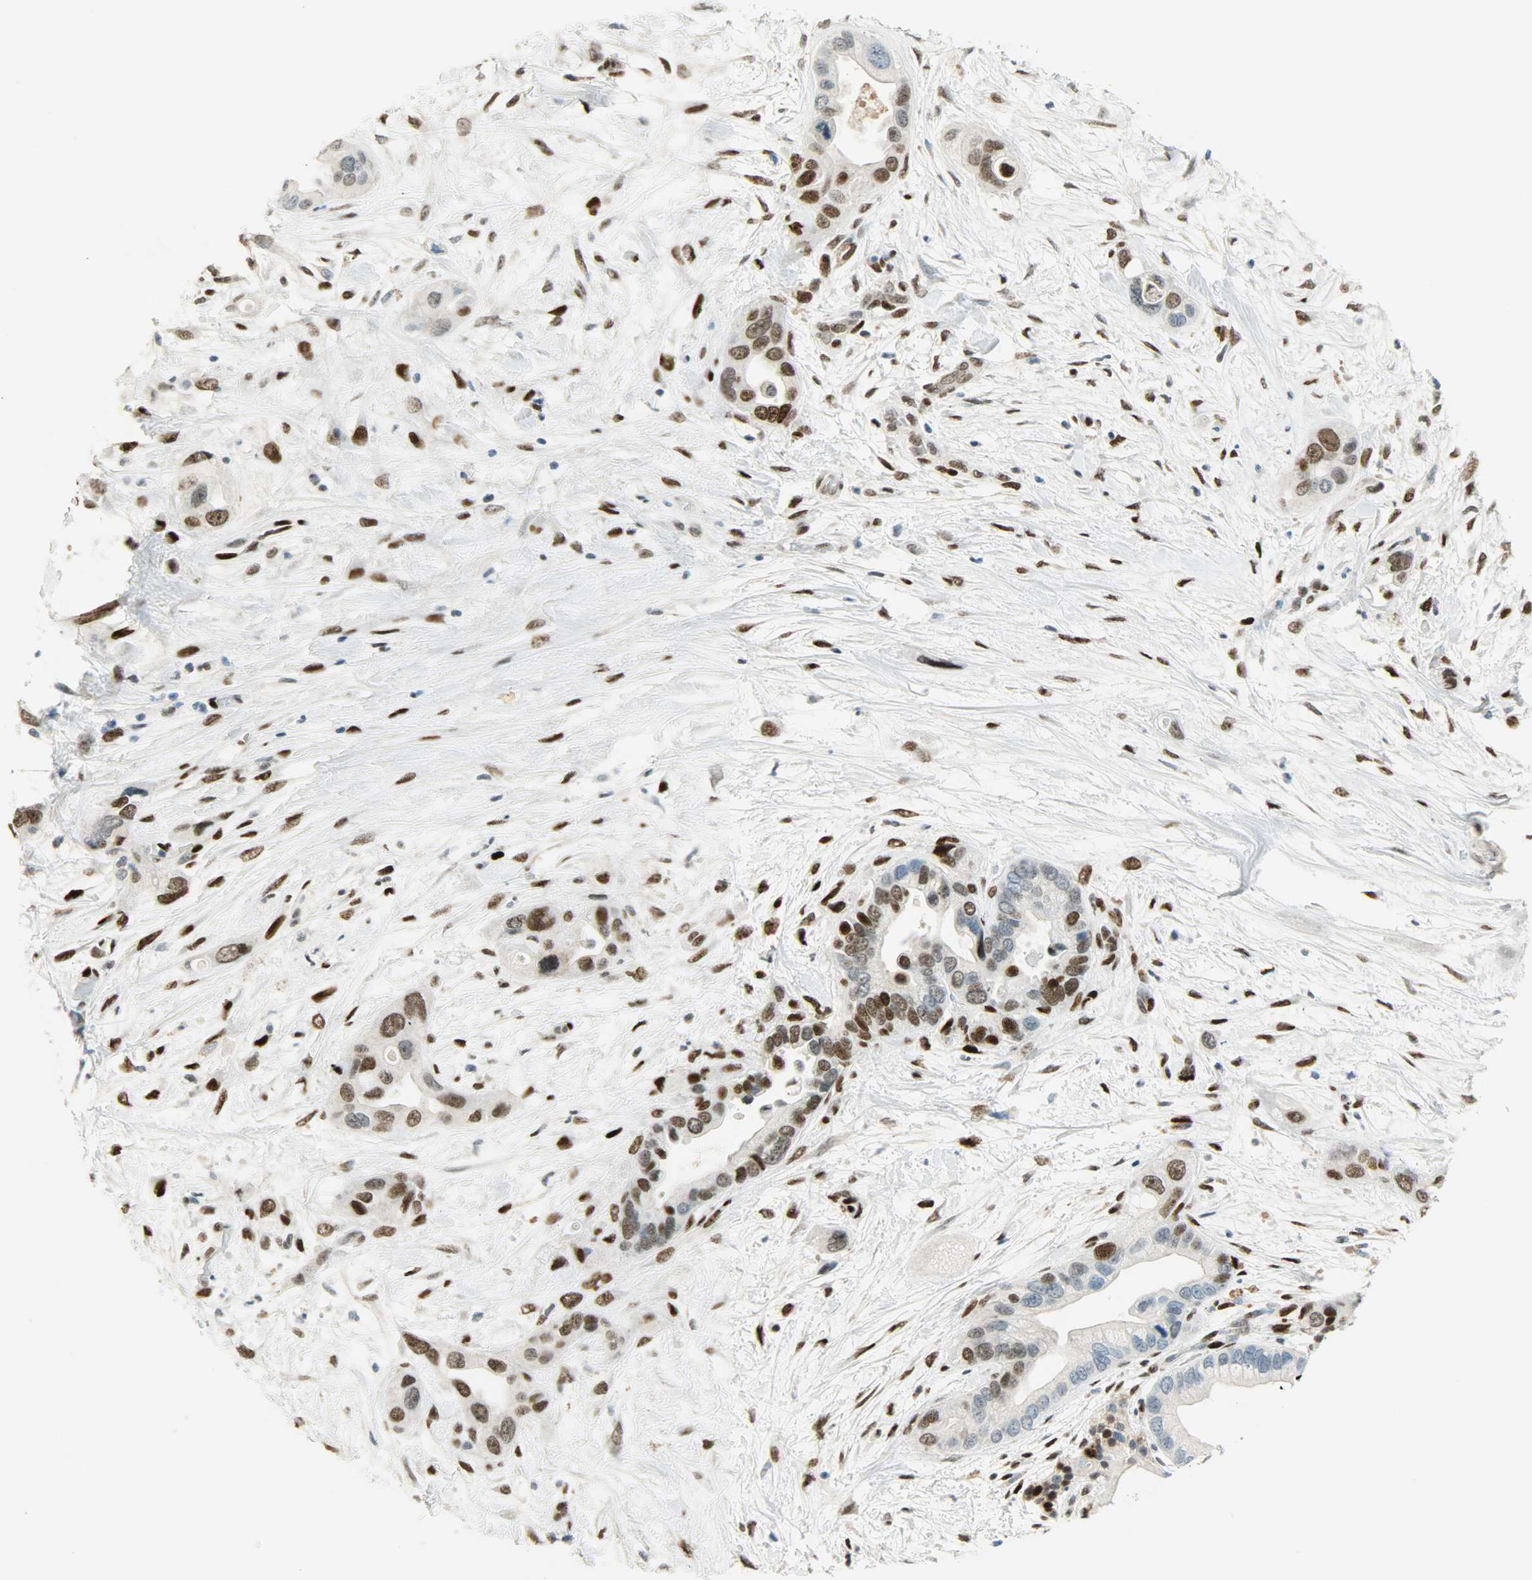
{"staining": {"intensity": "moderate", "quantity": "25%-75%", "location": "nuclear"}, "tissue": "pancreatic cancer", "cell_type": "Tumor cells", "image_type": "cancer", "snomed": [{"axis": "morphology", "description": "Adenocarcinoma, NOS"}, {"axis": "topography", "description": "Pancreas"}], "caption": "Immunohistochemical staining of pancreatic adenocarcinoma exhibits medium levels of moderate nuclear positivity in about 25%-75% of tumor cells.", "gene": "JUNB", "patient": {"sex": "female", "age": 77}}